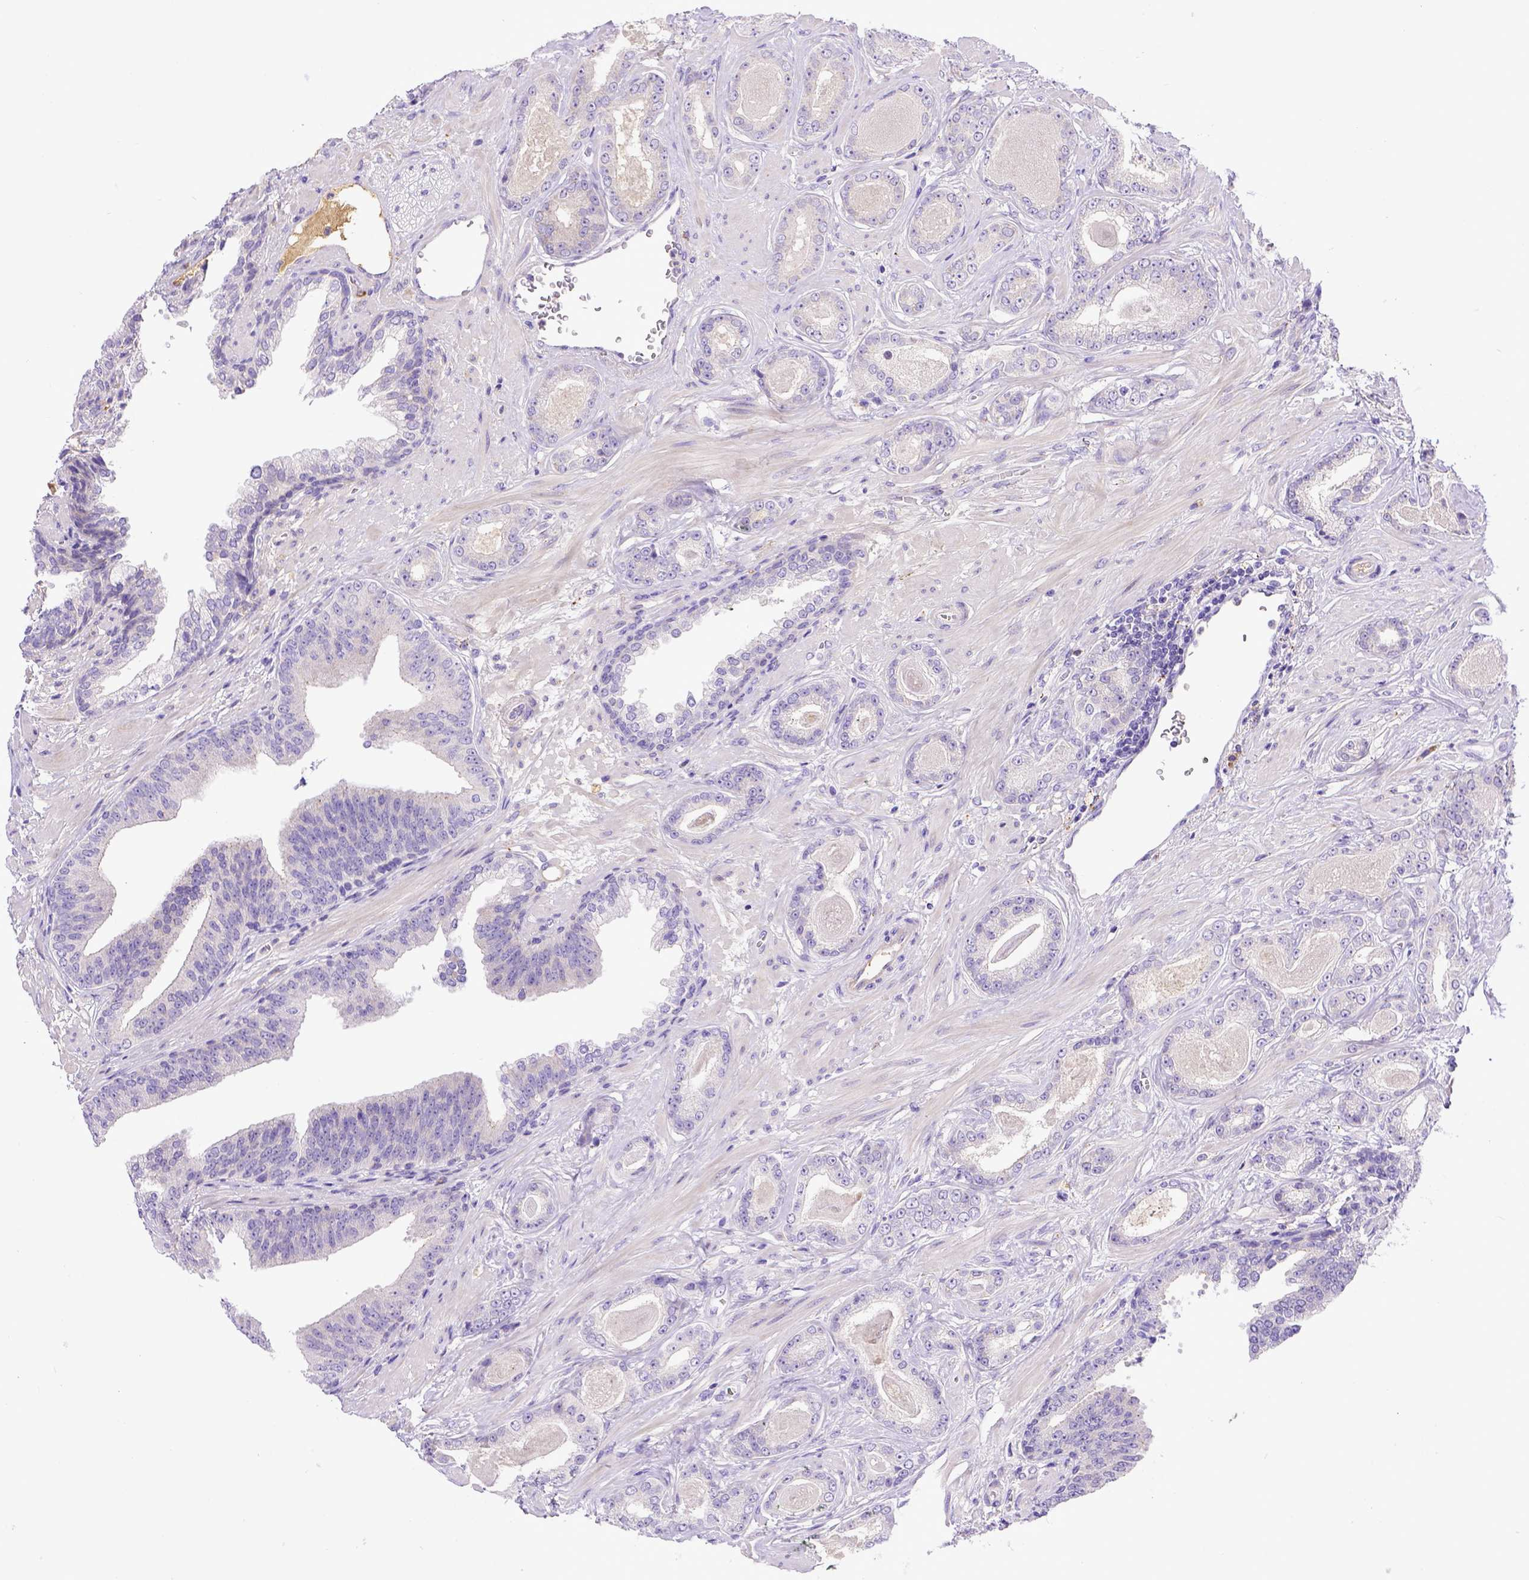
{"staining": {"intensity": "negative", "quantity": "none", "location": "none"}, "tissue": "prostate cancer", "cell_type": "Tumor cells", "image_type": "cancer", "snomed": [{"axis": "morphology", "description": "Adenocarcinoma, Low grade"}, {"axis": "topography", "description": "Prostate"}], "caption": "An image of adenocarcinoma (low-grade) (prostate) stained for a protein exhibits no brown staining in tumor cells.", "gene": "CFAP300", "patient": {"sex": "male", "age": 61}}